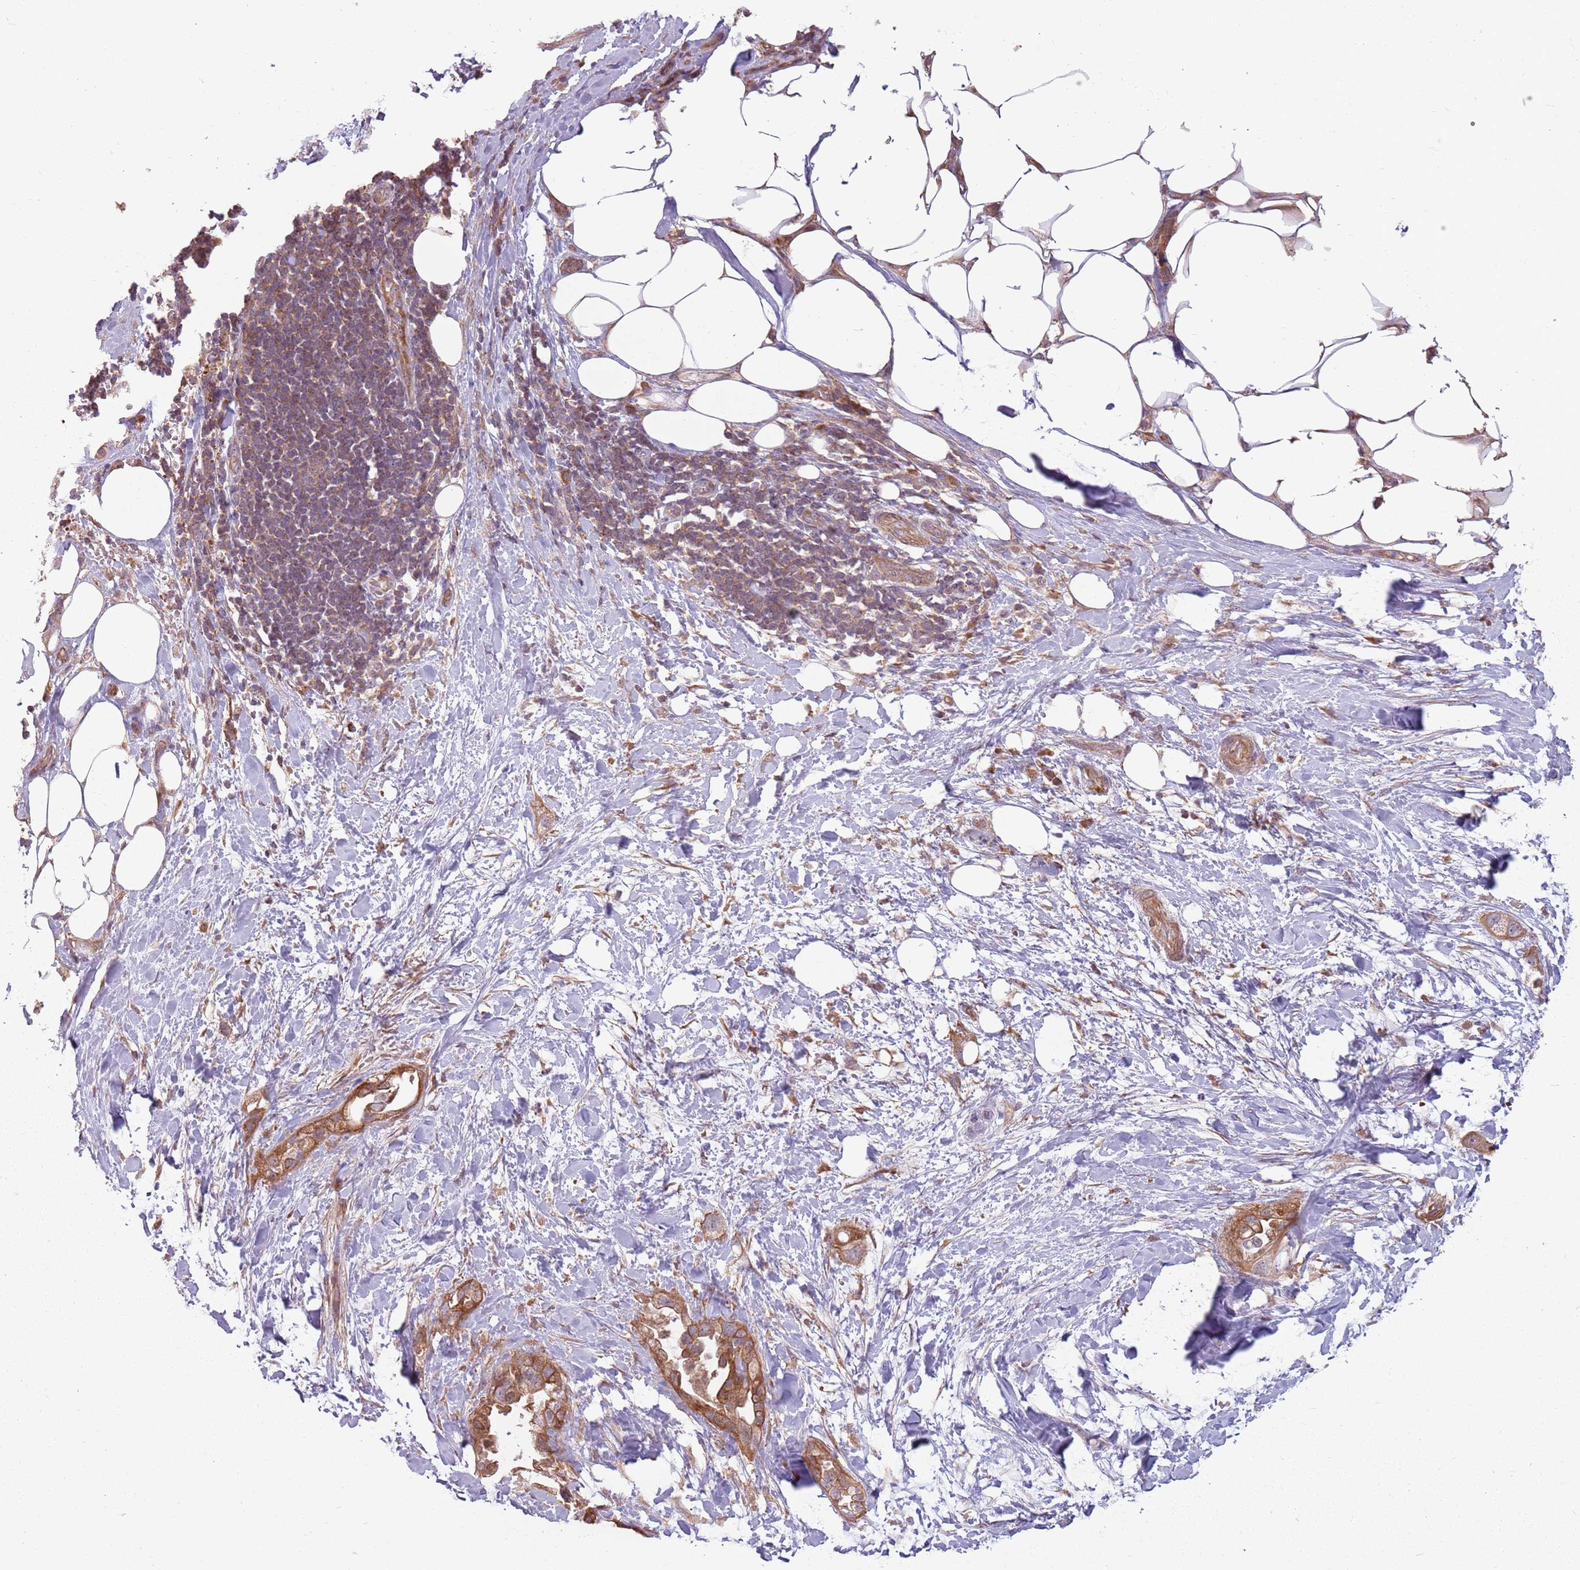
{"staining": {"intensity": "moderate", "quantity": ">75%", "location": "cytoplasmic/membranous"}, "tissue": "pancreatic cancer", "cell_type": "Tumor cells", "image_type": "cancer", "snomed": [{"axis": "morphology", "description": "Adenocarcinoma, NOS"}, {"axis": "topography", "description": "Pancreas"}], "caption": "Pancreatic cancer (adenocarcinoma) was stained to show a protein in brown. There is medium levels of moderate cytoplasmic/membranous positivity in about >75% of tumor cells.", "gene": "RPL21", "patient": {"sex": "male", "age": 44}}